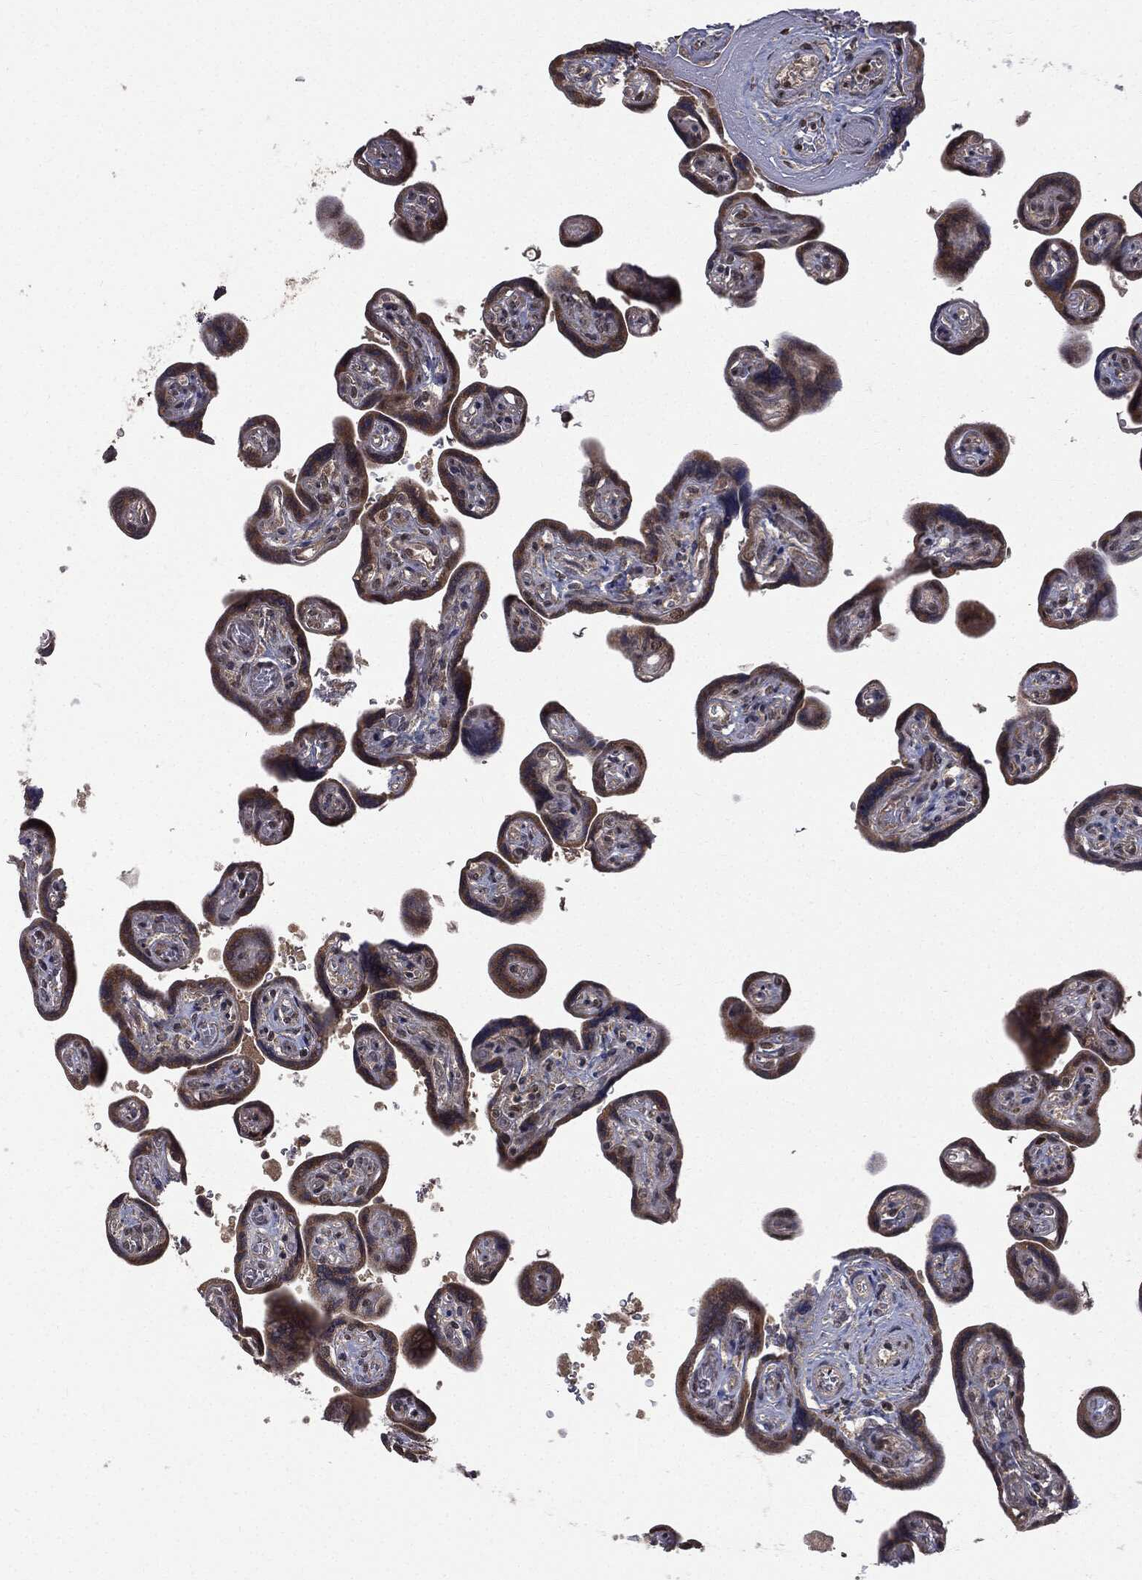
{"staining": {"intensity": "strong", "quantity": ">75%", "location": "nuclear"}, "tissue": "placenta", "cell_type": "Decidual cells", "image_type": "normal", "snomed": [{"axis": "morphology", "description": "Normal tissue, NOS"}, {"axis": "topography", "description": "Placenta"}], "caption": "Immunohistochemical staining of normal human placenta displays high levels of strong nuclear expression in approximately >75% of decidual cells. The staining is performed using DAB (3,3'-diaminobenzidine) brown chromogen to label protein expression. The nuclei are counter-stained blue using hematoxylin.", "gene": "JMJD6", "patient": {"sex": "female", "age": 32}}